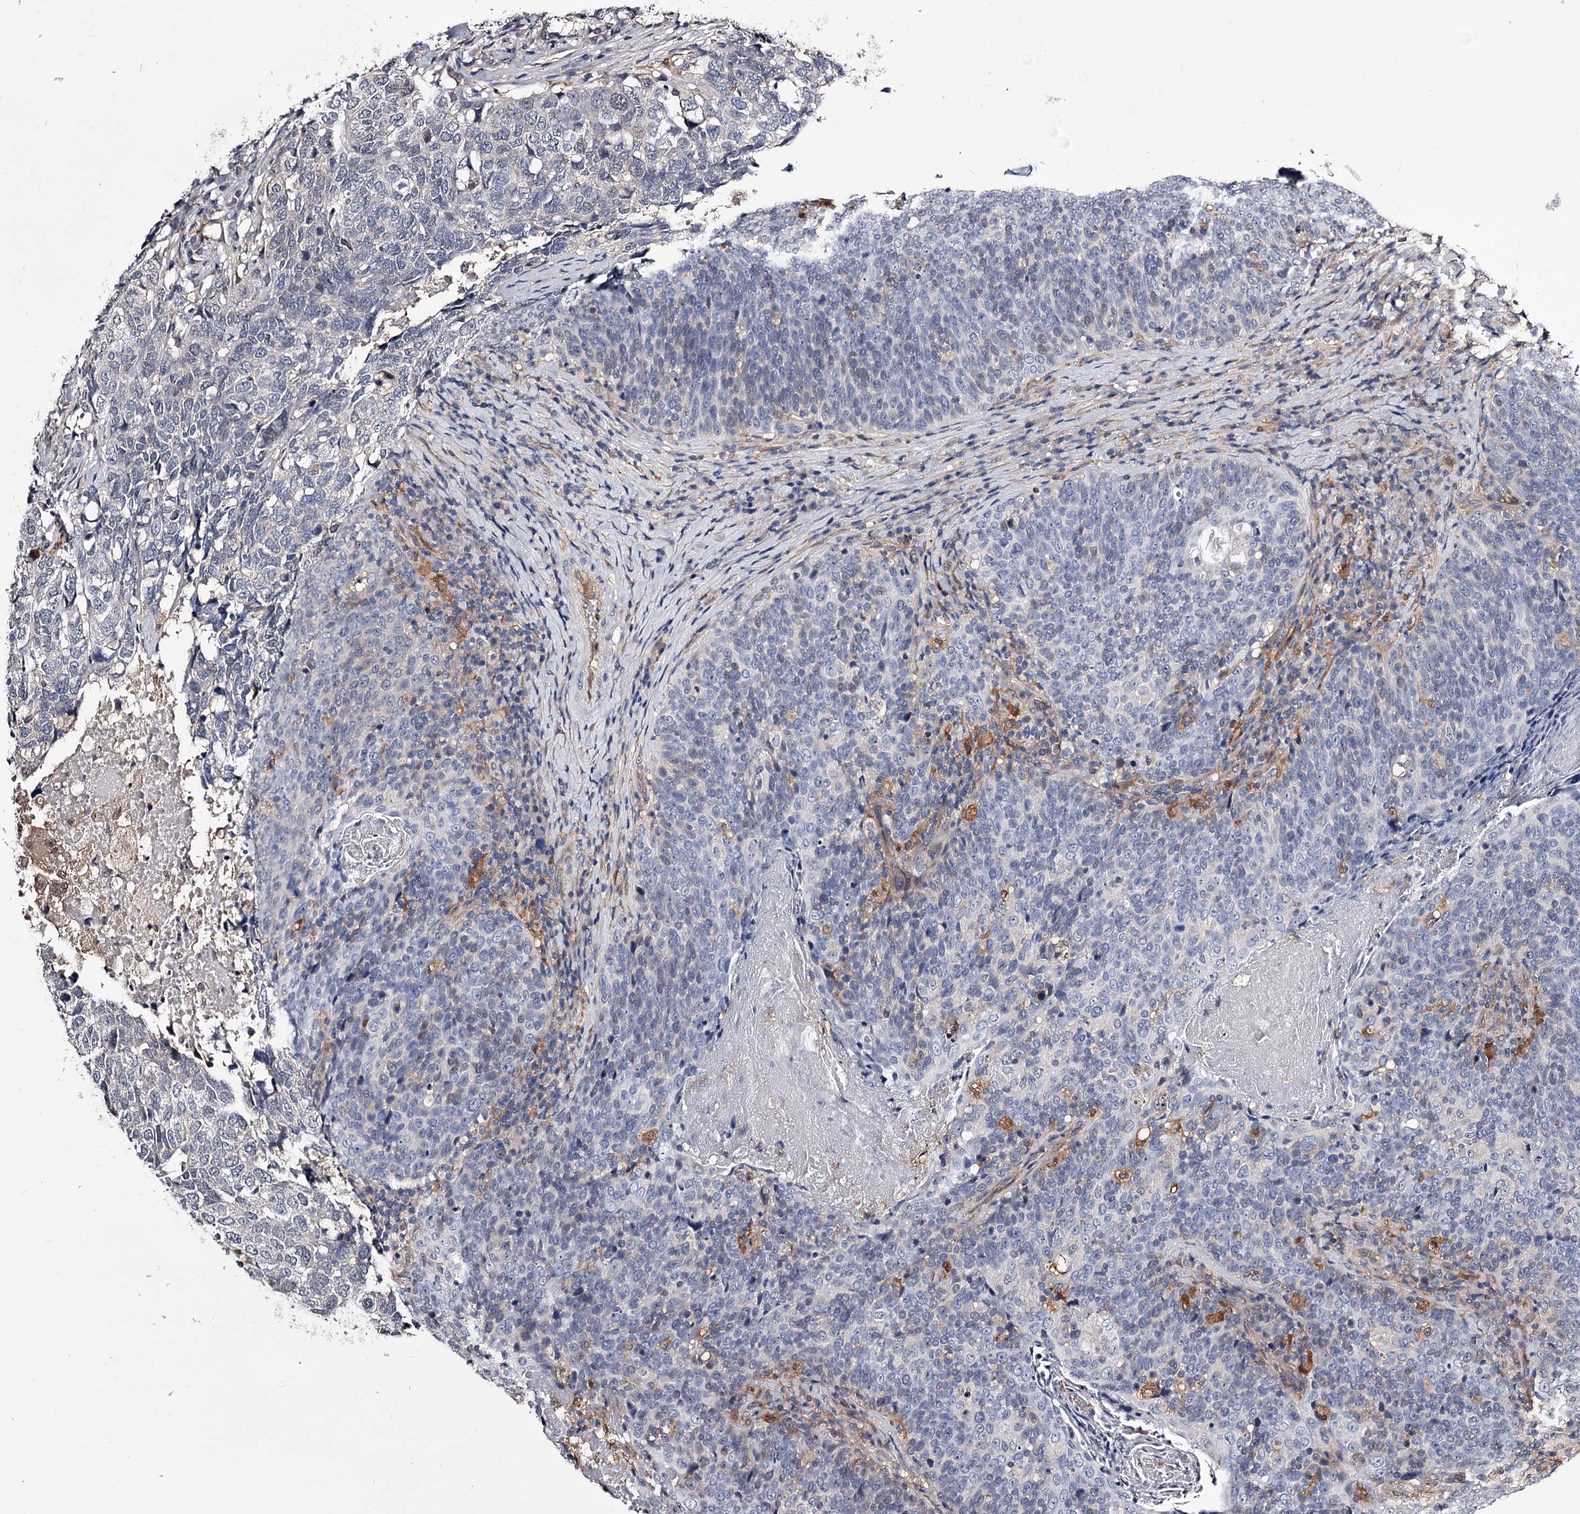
{"staining": {"intensity": "negative", "quantity": "none", "location": "none"}, "tissue": "head and neck cancer", "cell_type": "Tumor cells", "image_type": "cancer", "snomed": [{"axis": "morphology", "description": "Squamous cell carcinoma, NOS"}, {"axis": "morphology", "description": "Squamous cell carcinoma, metastatic, NOS"}, {"axis": "topography", "description": "Lymph node"}, {"axis": "topography", "description": "Head-Neck"}], "caption": "This is an IHC photomicrograph of head and neck cancer (squamous cell carcinoma). There is no expression in tumor cells.", "gene": "GSTO1", "patient": {"sex": "male", "age": 62}}